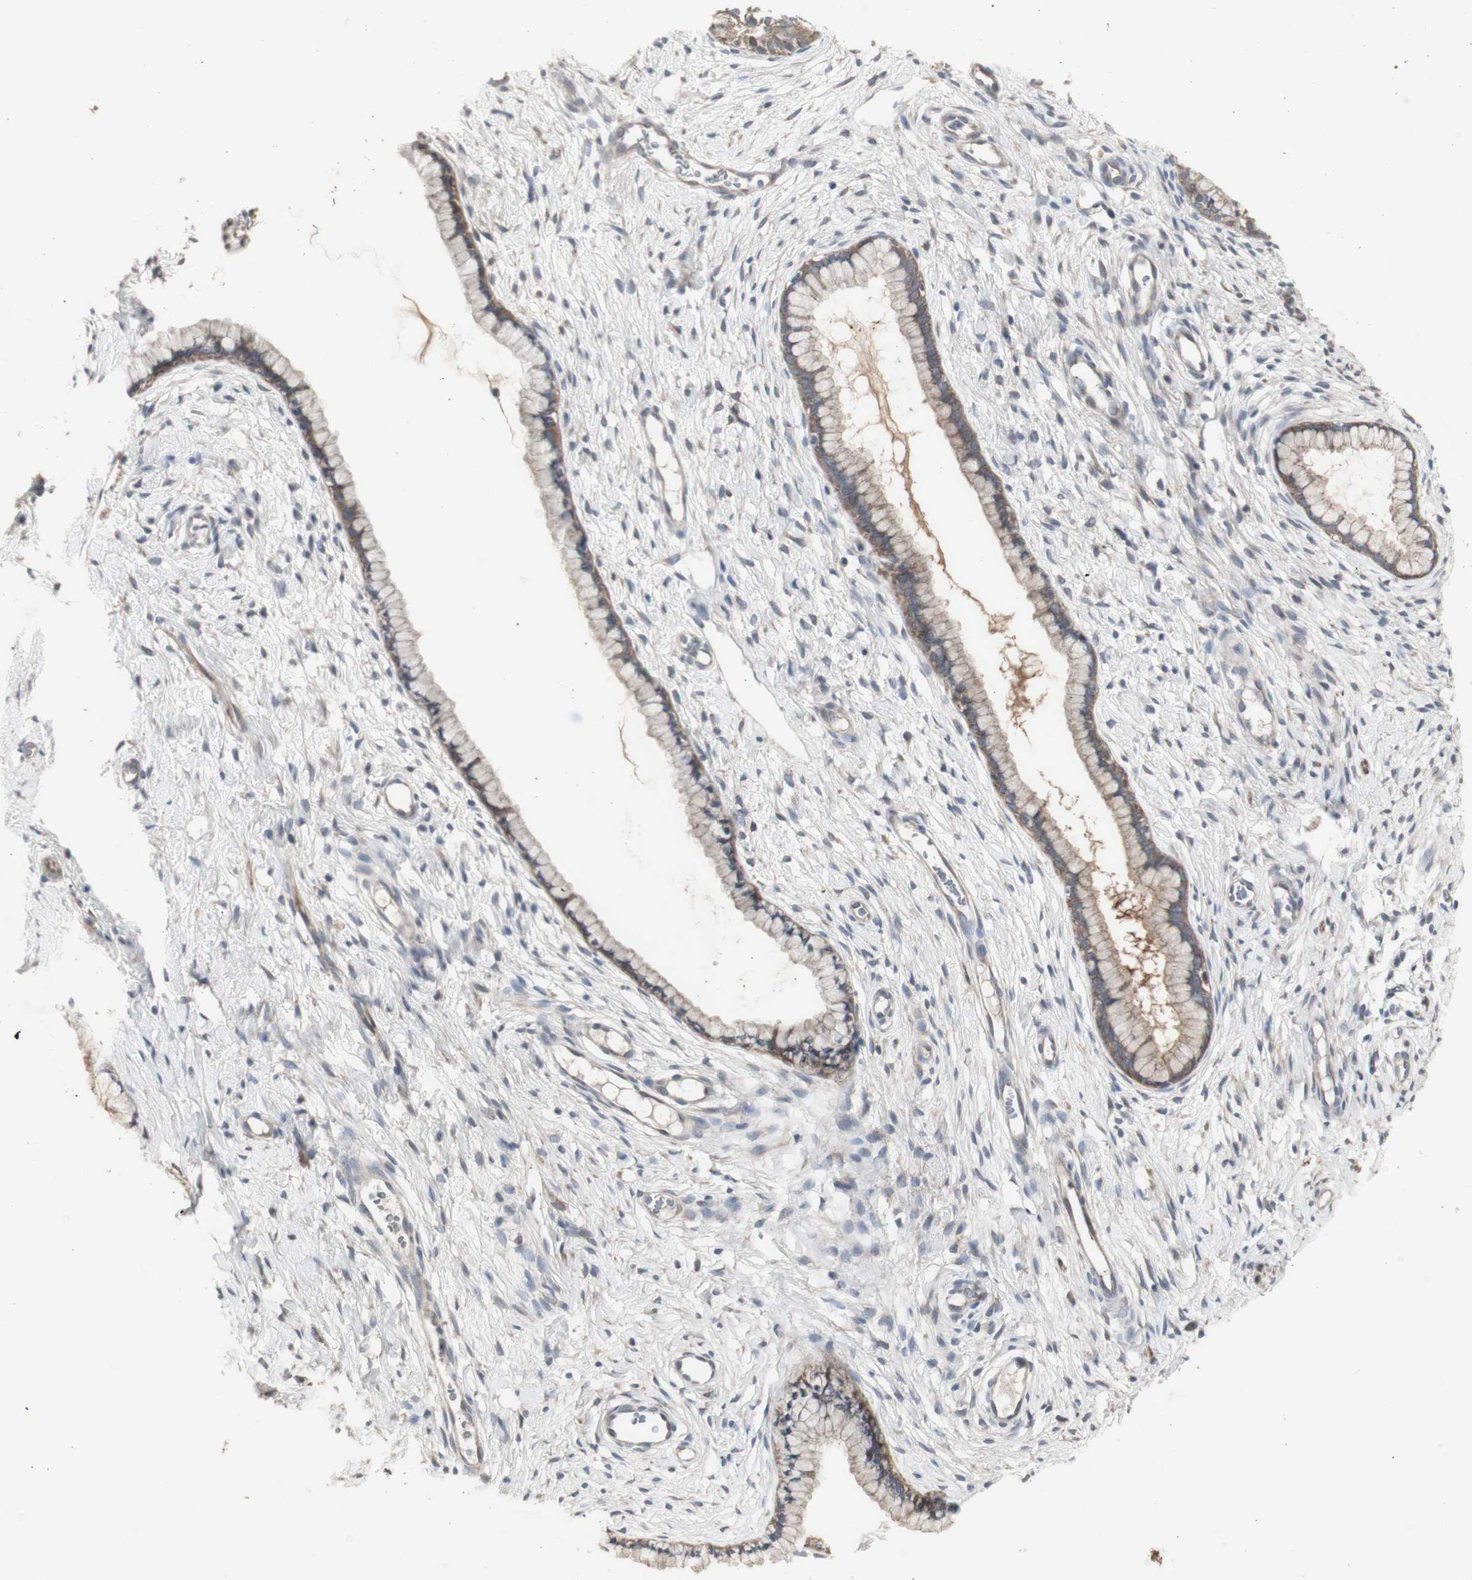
{"staining": {"intensity": "weak", "quantity": ">75%", "location": "cytoplasmic/membranous"}, "tissue": "cervix", "cell_type": "Glandular cells", "image_type": "normal", "snomed": [{"axis": "morphology", "description": "Normal tissue, NOS"}, {"axis": "topography", "description": "Cervix"}], "caption": "Weak cytoplasmic/membranous protein expression is seen in about >75% of glandular cells in cervix.", "gene": "CHURC1", "patient": {"sex": "female", "age": 65}}